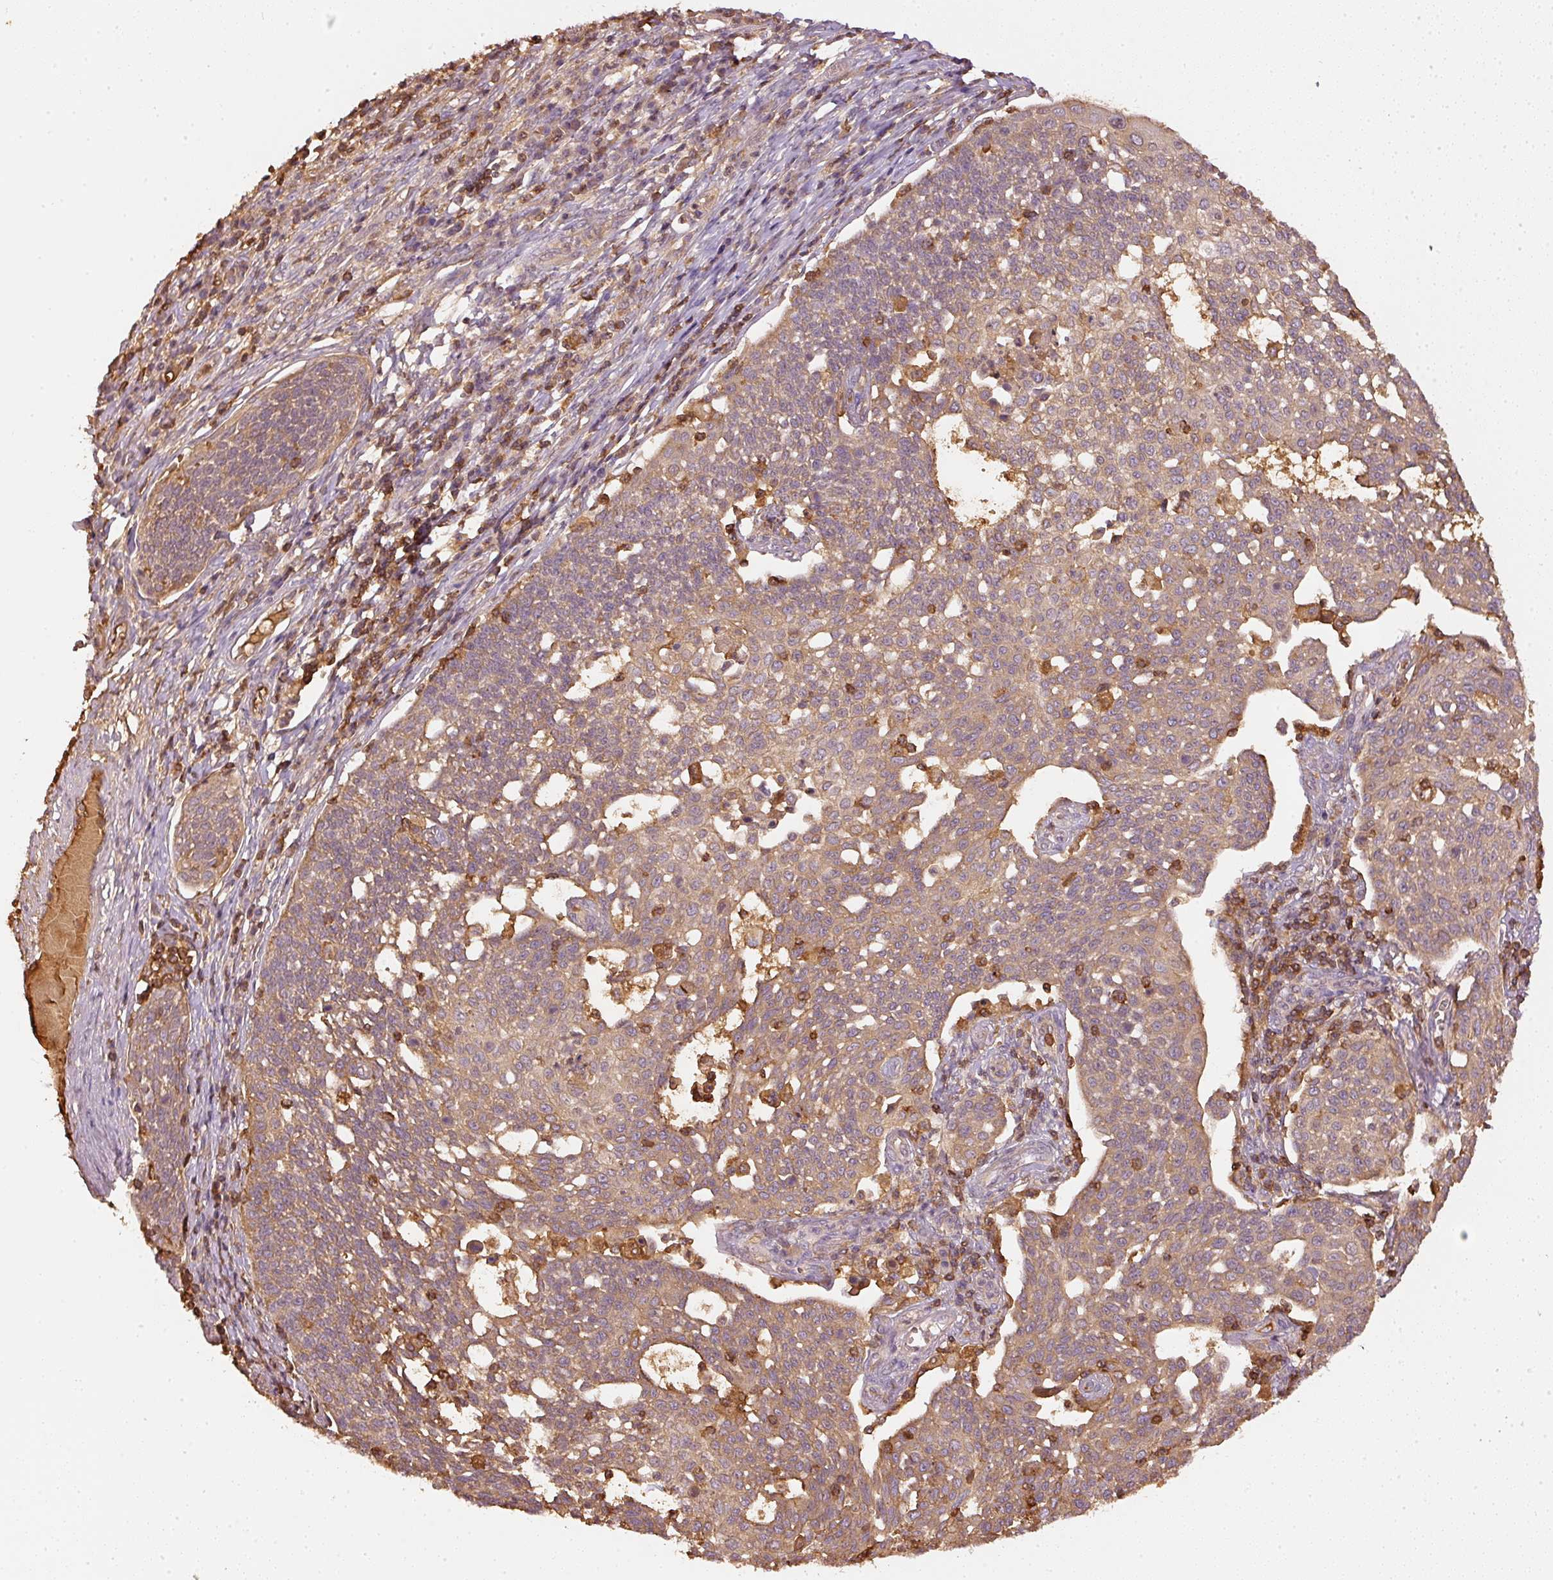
{"staining": {"intensity": "moderate", "quantity": ">75%", "location": "cytoplasmic/membranous"}, "tissue": "cervical cancer", "cell_type": "Tumor cells", "image_type": "cancer", "snomed": [{"axis": "morphology", "description": "Squamous cell carcinoma, NOS"}, {"axis": "topography", "description": "Cervix"}], "caption": "Immunohistochemistry (IHC) (DAB) staining of cervical cancer (squamous cell carcinoma) displays moderate cytoplasmic/membranous protein staining in approximately >75% of tumor cells.", "gene": "EVL", "patient": {"sex": "female", "age": 34}}